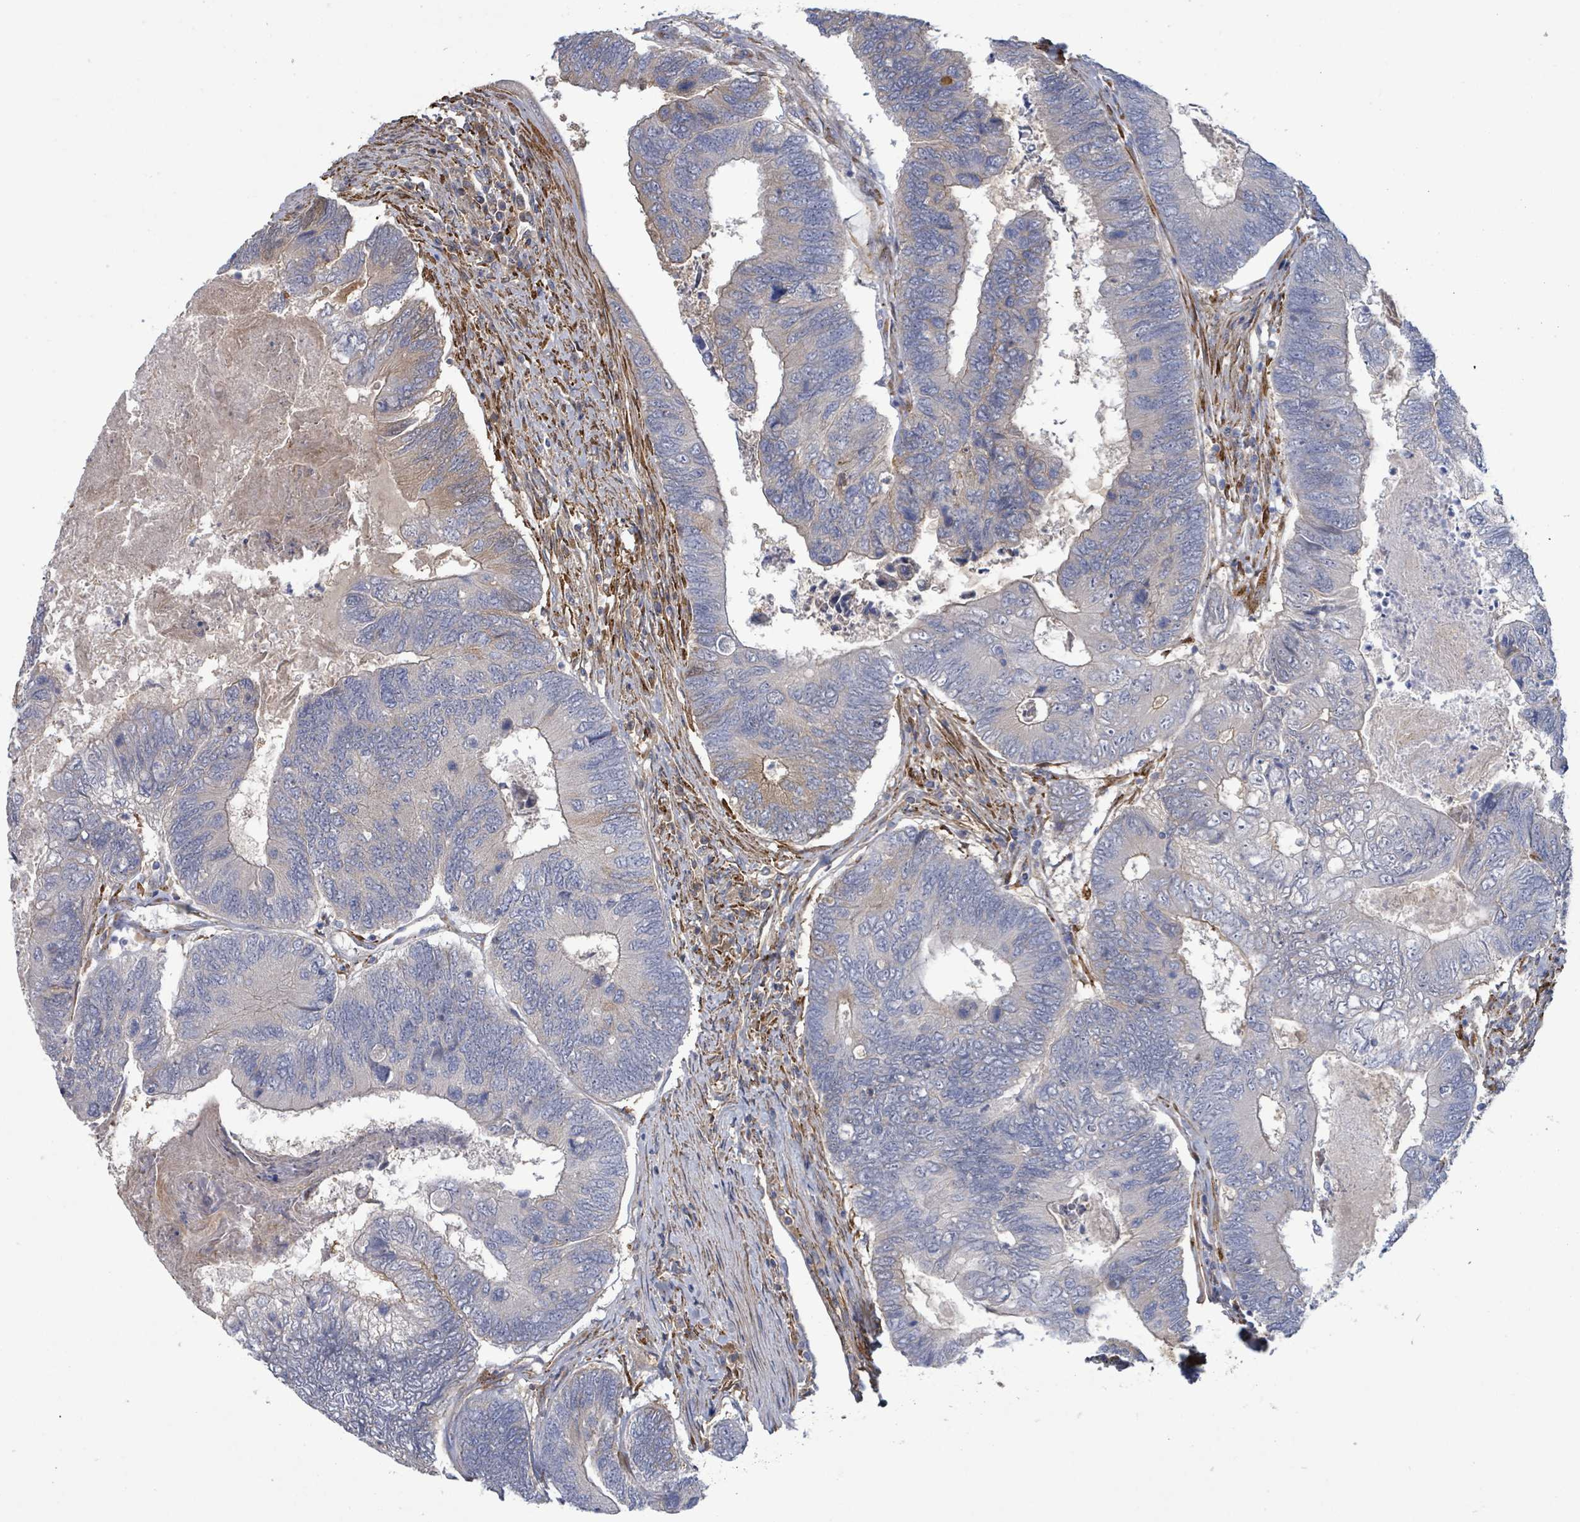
{"staining": {"intensity": "weak", "quantity": "<25%", "location": "cytoplasmic/membranous"}, "tissue": "colorectal cancer", "cell_type": "Tumor cells", "image_type": "cancer", "snomed": [{"axis": "morphology", "description": "Adenocarcinoma, NOS"}, {"axis": "topography", "description": "Colon"}], "caption": "Micrograph shows no protein positivity in tumor cells of adenocarcinoma (colorectal) tissue.", "gene": "DMRTC1B", "patient": {"sex": "female", "age": 67}}